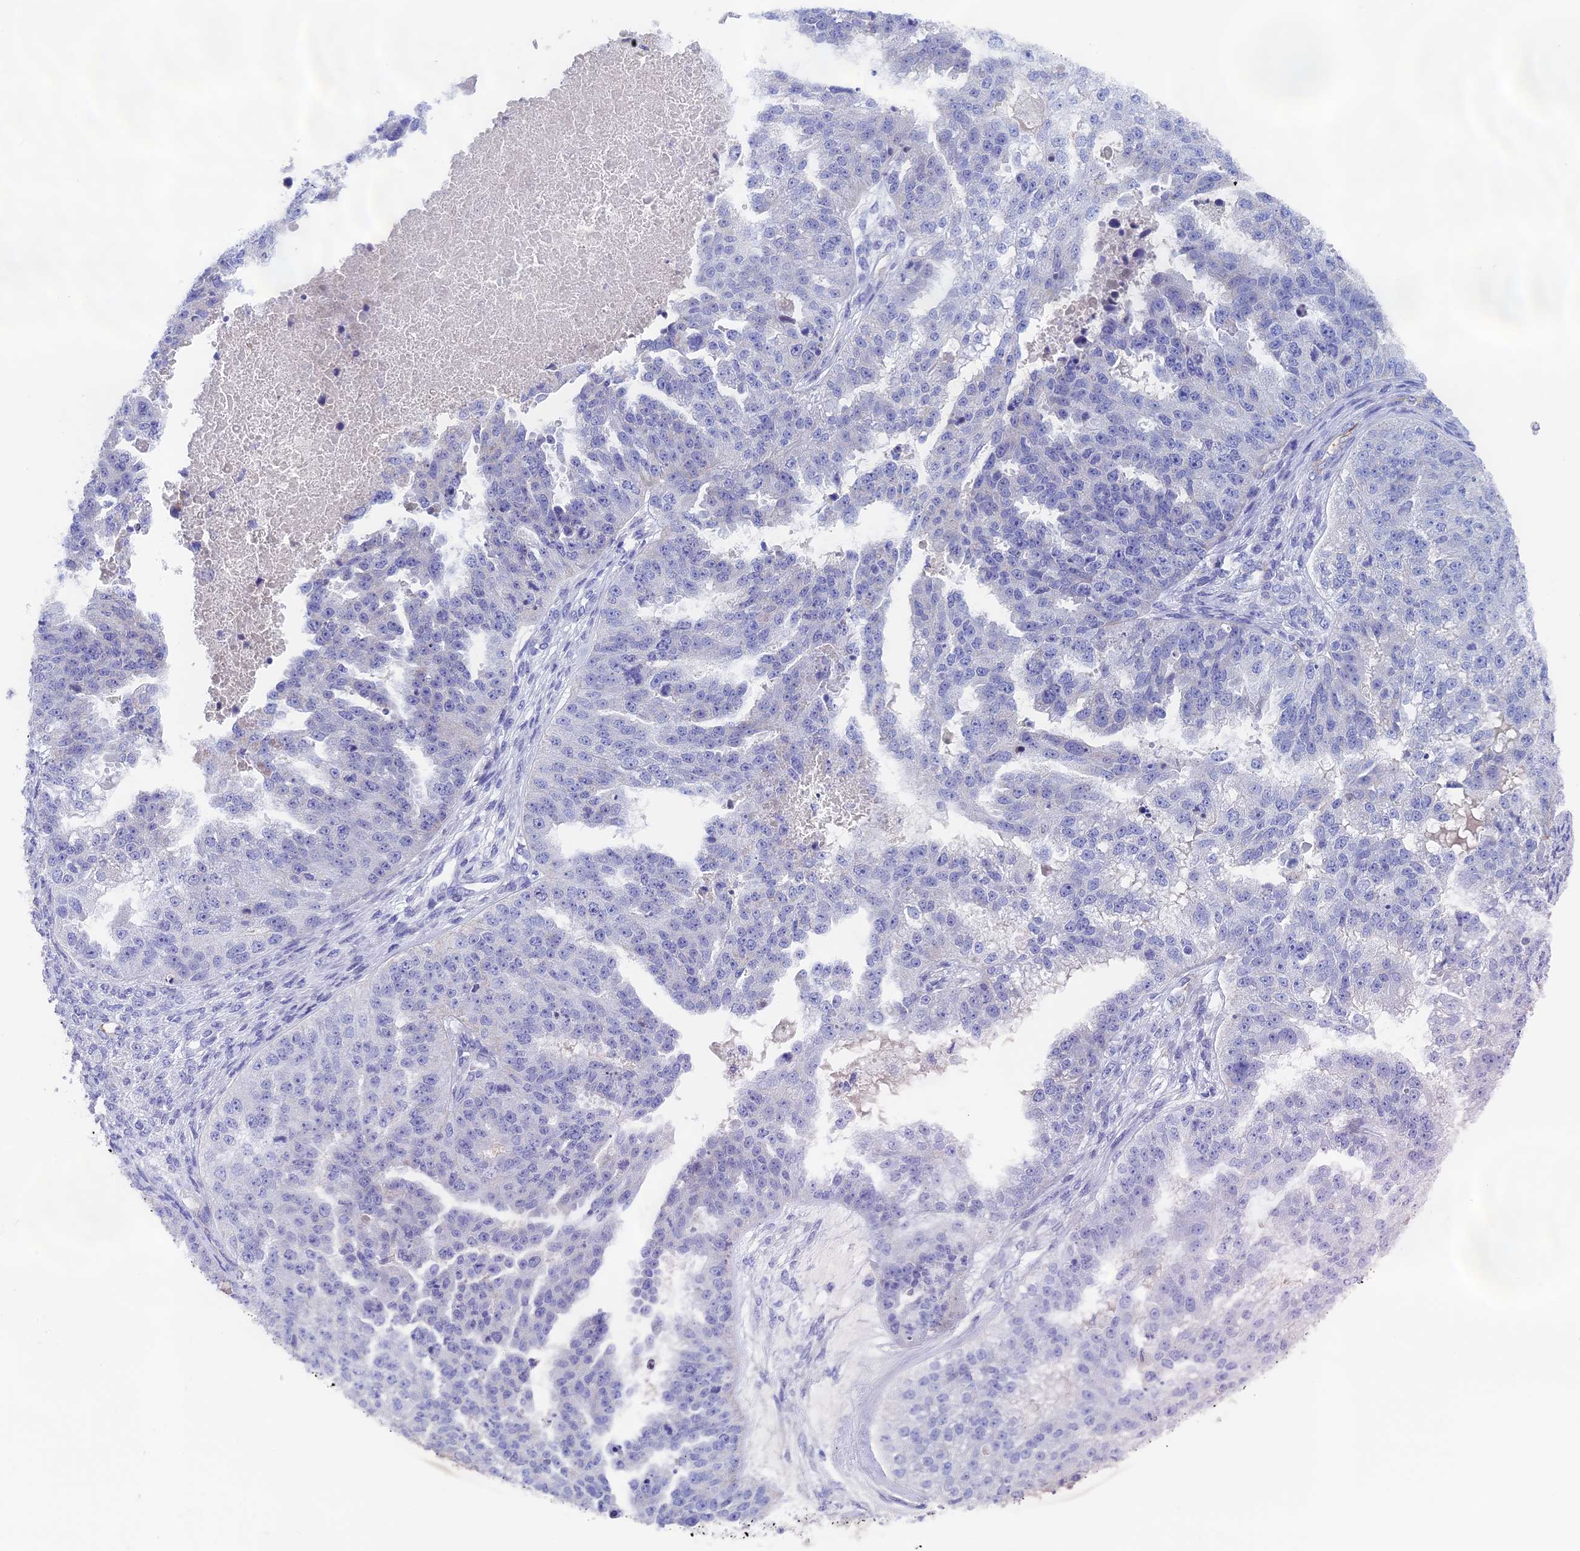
{"staining": {"intensity": "negative", "quantity": "none", "location": "none"}, "tissue": "ovarian cancer", "cell_type": "Tumor cells", "image_type": "cancer", "snomed": [{"axis": "morphology", "description": "Cystadenocarcinoma, serous, NOS"}, {"axis": "topography", "description": "Ovary"}], "caption": "DAB (3,3'-diaminobenzidine) immunohistochemical staining of ovarian serous cystadenocarcinoma exhibits no significant staining in tumor cells.", "gene": "INSYN1", "patient": {"sex": "female", "age": 58}}